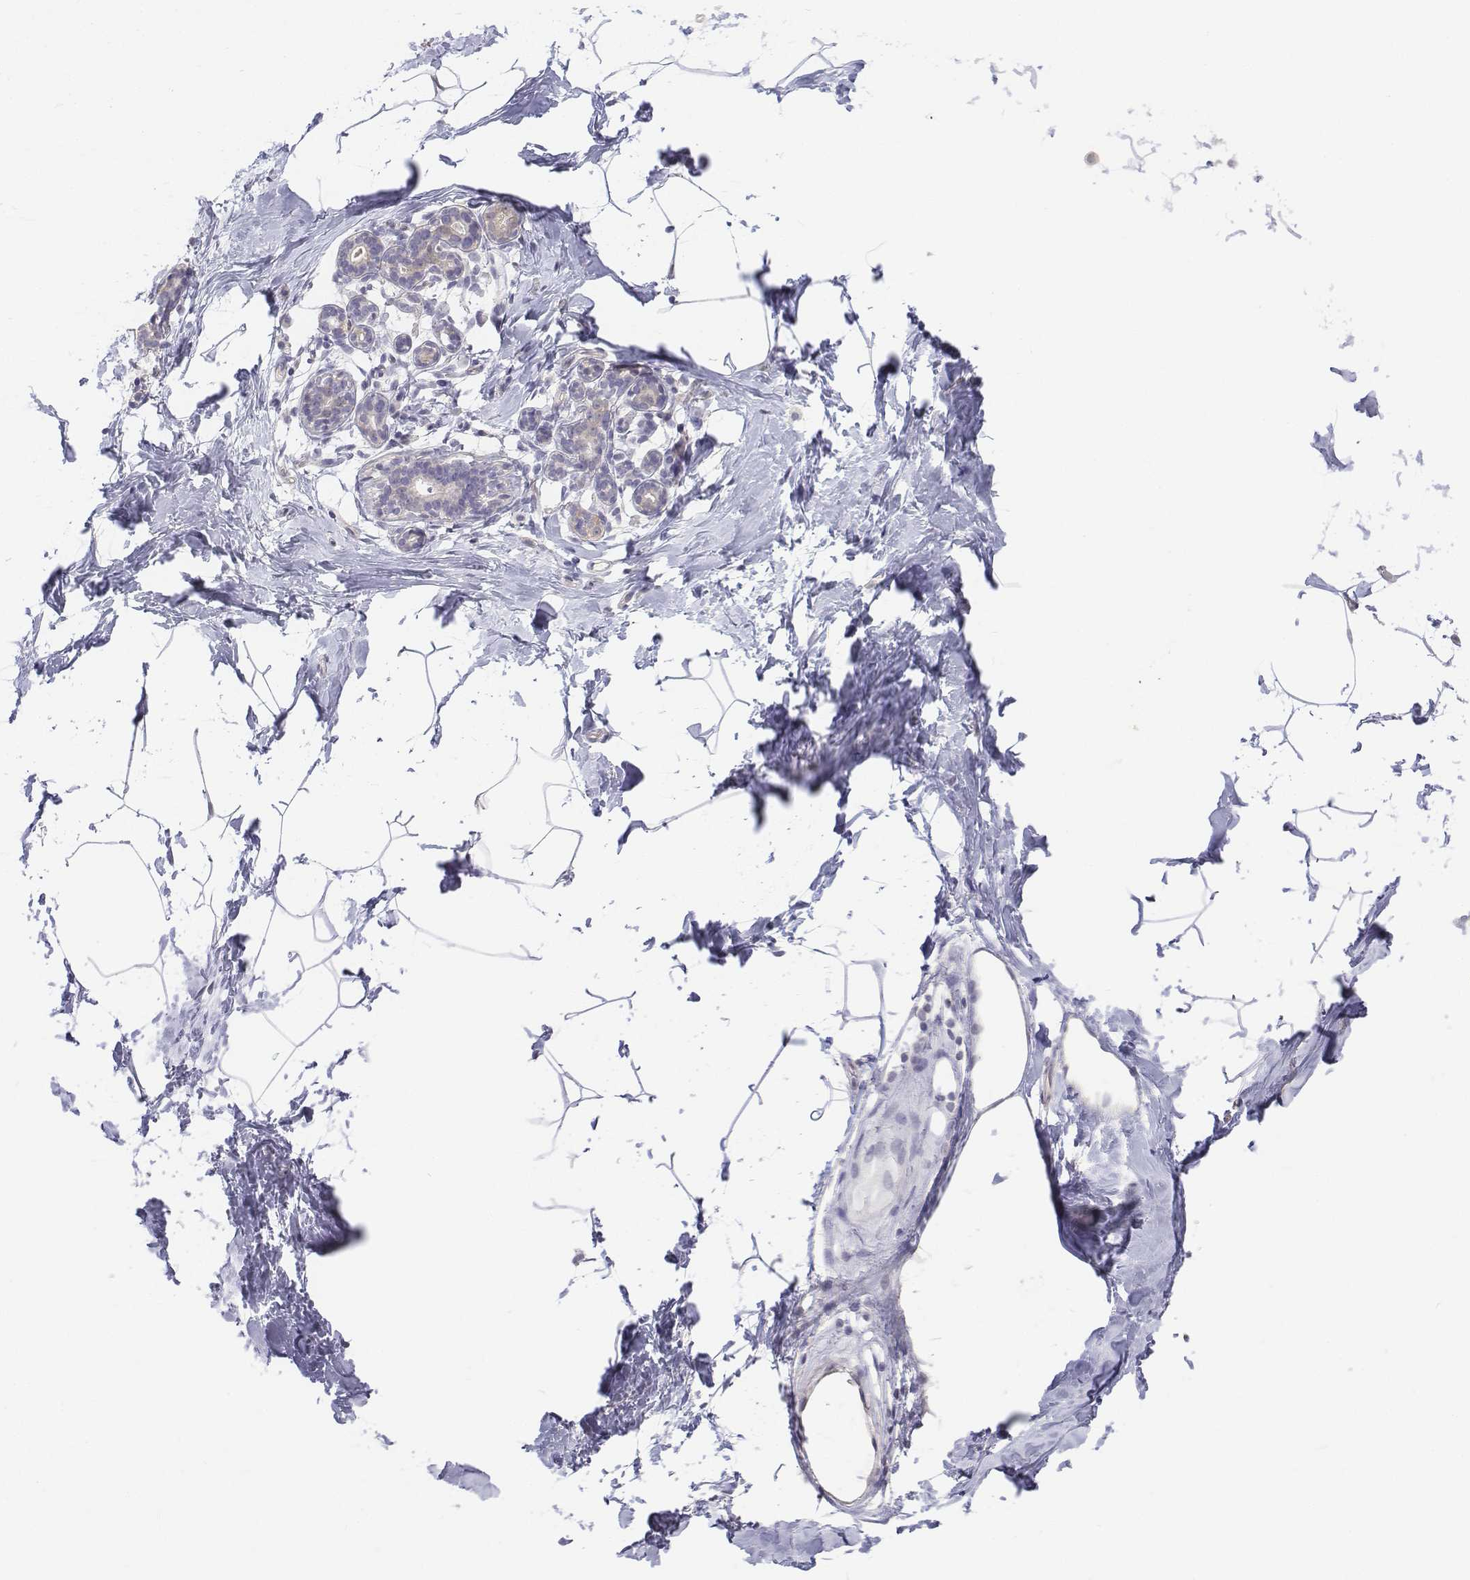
{"staining": {"intensity": "negative", "quantity": "none", "location": "none"}, "tissue": "breast", "cell_type": "Adipocytes", "image_type": "normal", "snomed": [{"axis": "morphology", "description": "Normal tissue, NOS"}, {"axis": "topography", "description": "Breast"}], "caption": "This is a histopathology image of immunohistochemistry staining of unremarkable breast, which shows no expression in adipocytes. (DAB immunohistochemistry with hematoxylin counter stain).", "gene": "LGSN", "patient": {"sex": "female", "age": 32}}